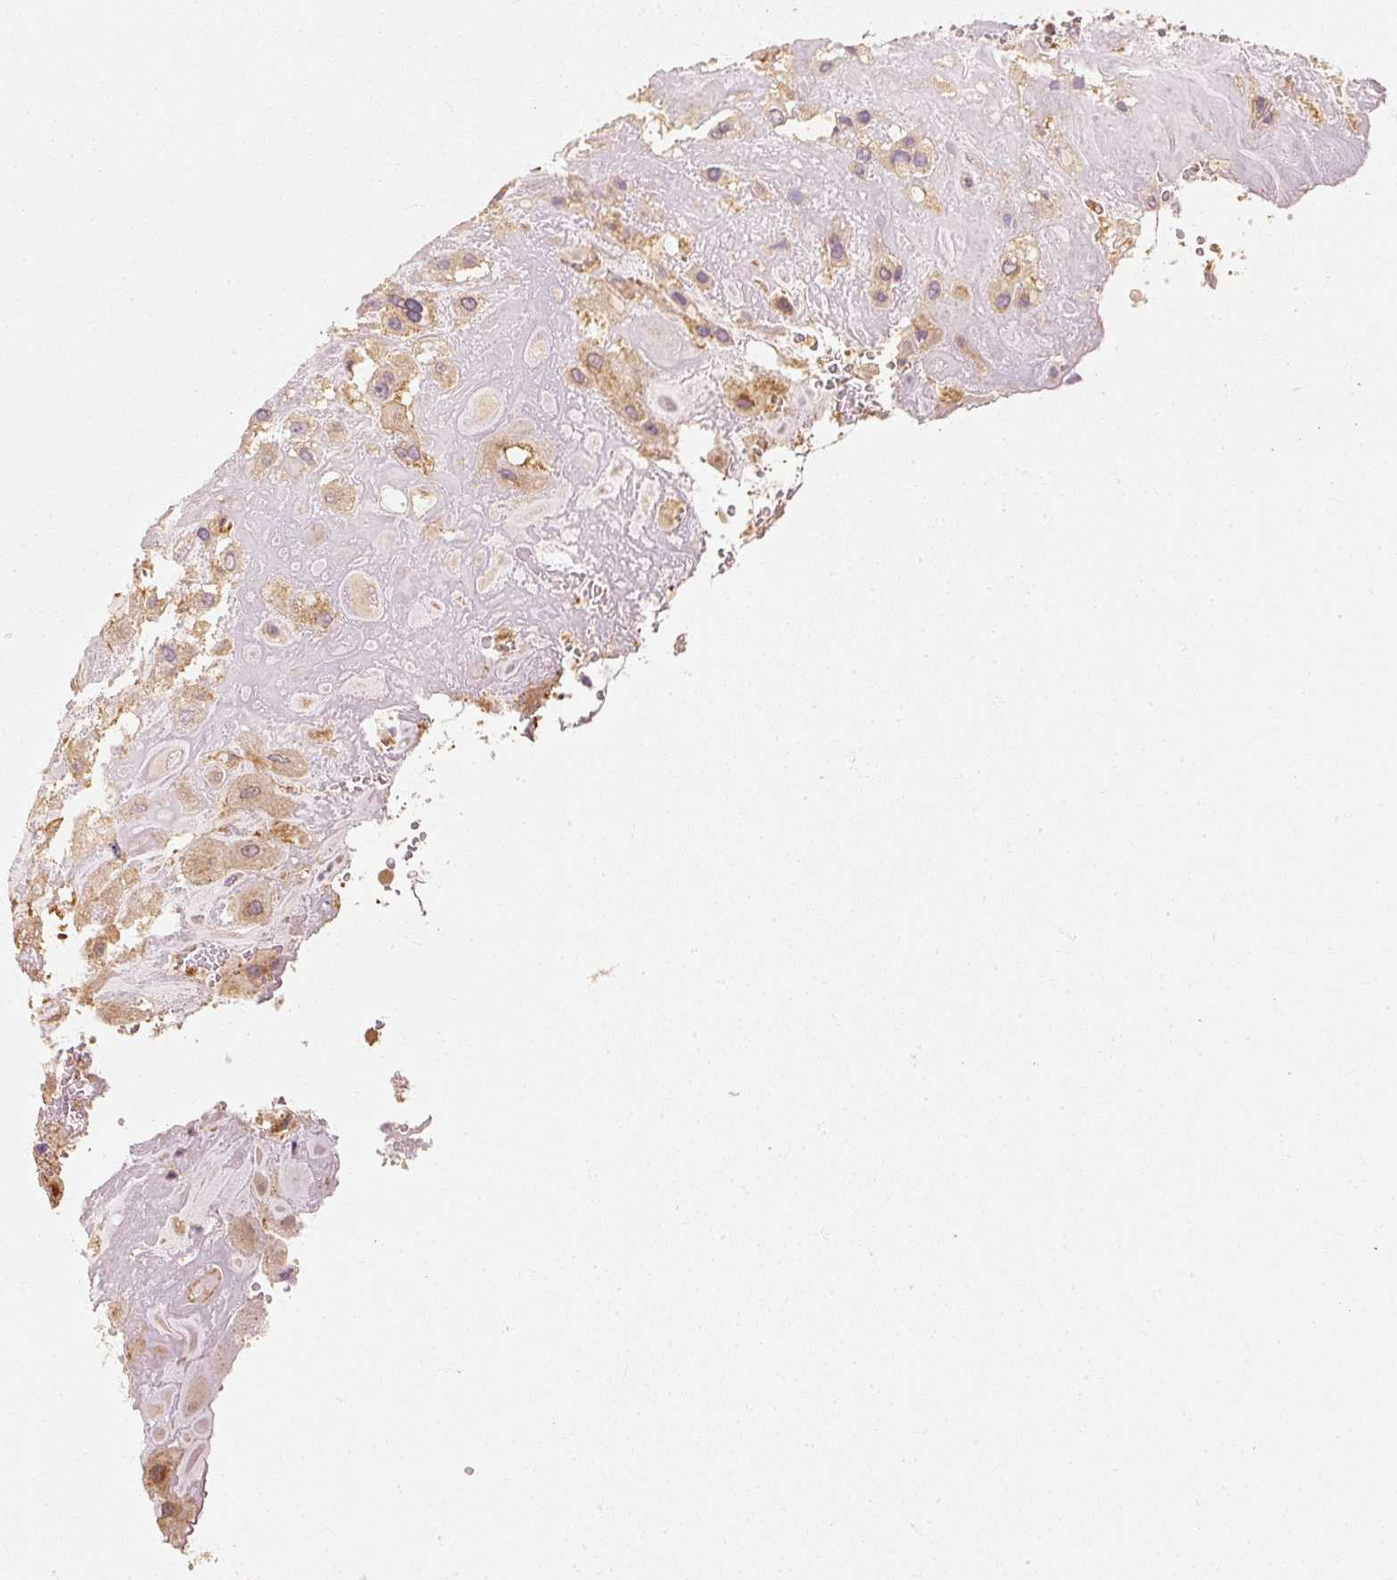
{"staining": {"intensity": "weak", "quantity": ">75%", "location": "cytoplasmic/membranous"}, "tissue": "placenta", "cell_type": "Decidual cells", "image_type": "normal", "snomed": [{"axis": "morphology", "description": "Normal tissue, NOS"}, {"axis": "topography", "description": "Placenta"}], "caption": "Immunohistochemistry image of normal human placenta stained for a protein (brown), which shows low levels of weak cytoplasmic/membranous staining in approximately >75% of decidual cells.", "gene": "TOMM40", "patient": {"sex": "female", "age": 32}}